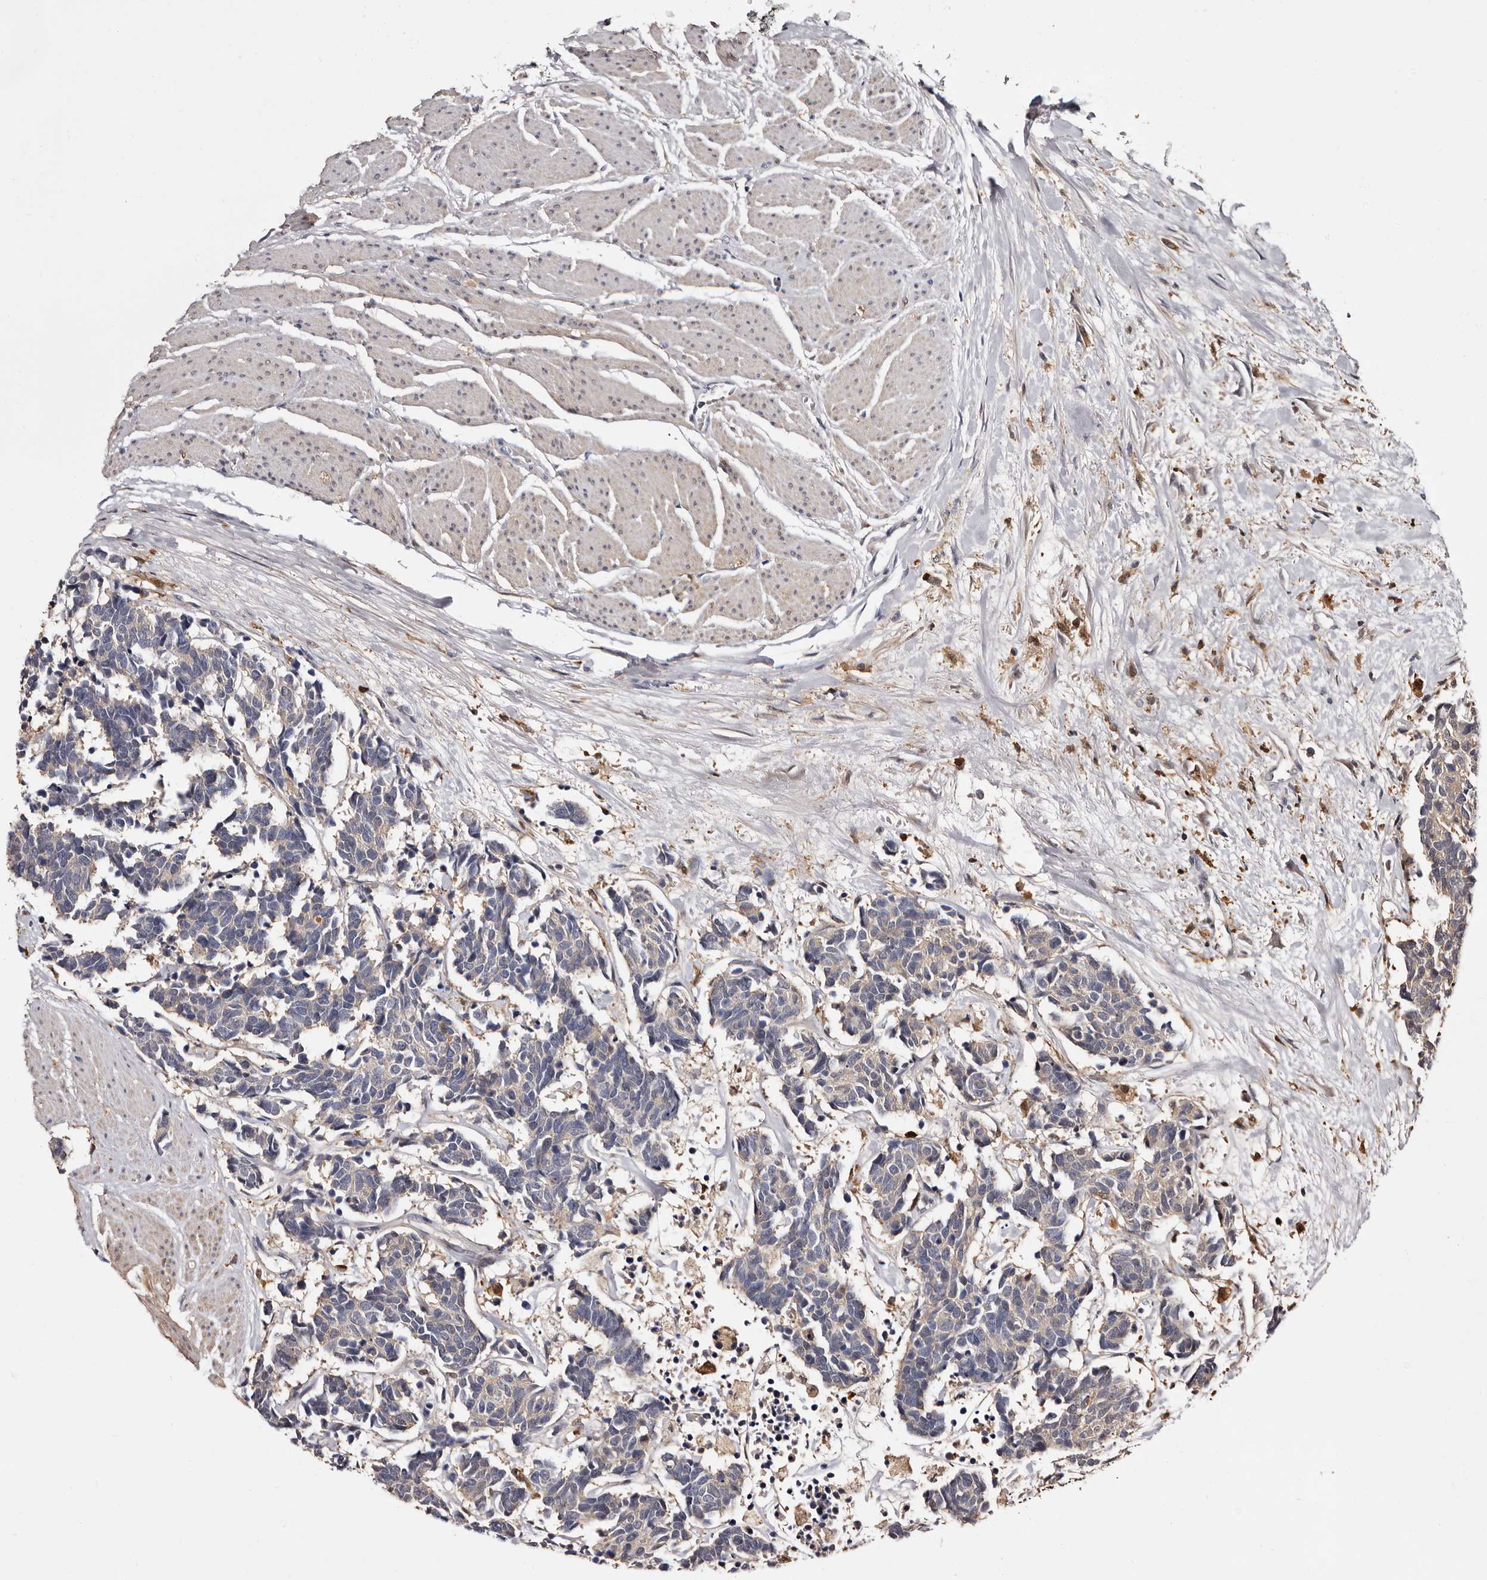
{"staining": {"intensity": "weak", "quantity": "<25%", "location": "cytoplasmic/membranous"}, "tissue": "carcinoid", "cell_type": "Tumor cells", "image_type": "cancer", "snomed": [{"axis": "morphology", "description": "Carcinoma, NOS"}, {"axis": "morphology", "description": "Carcinoid, malignant, NOS"}, {"axis": "topography", "description": "Urinary bladder"}], "caption": "Tumor cells show no significant protein expression in malignant carcinoid. (Immunohistochemistry (ihc), brightfield microscopy, high magnification).", "gene": "DNPH1", "patient": {"sex": "male", "age": 57}}